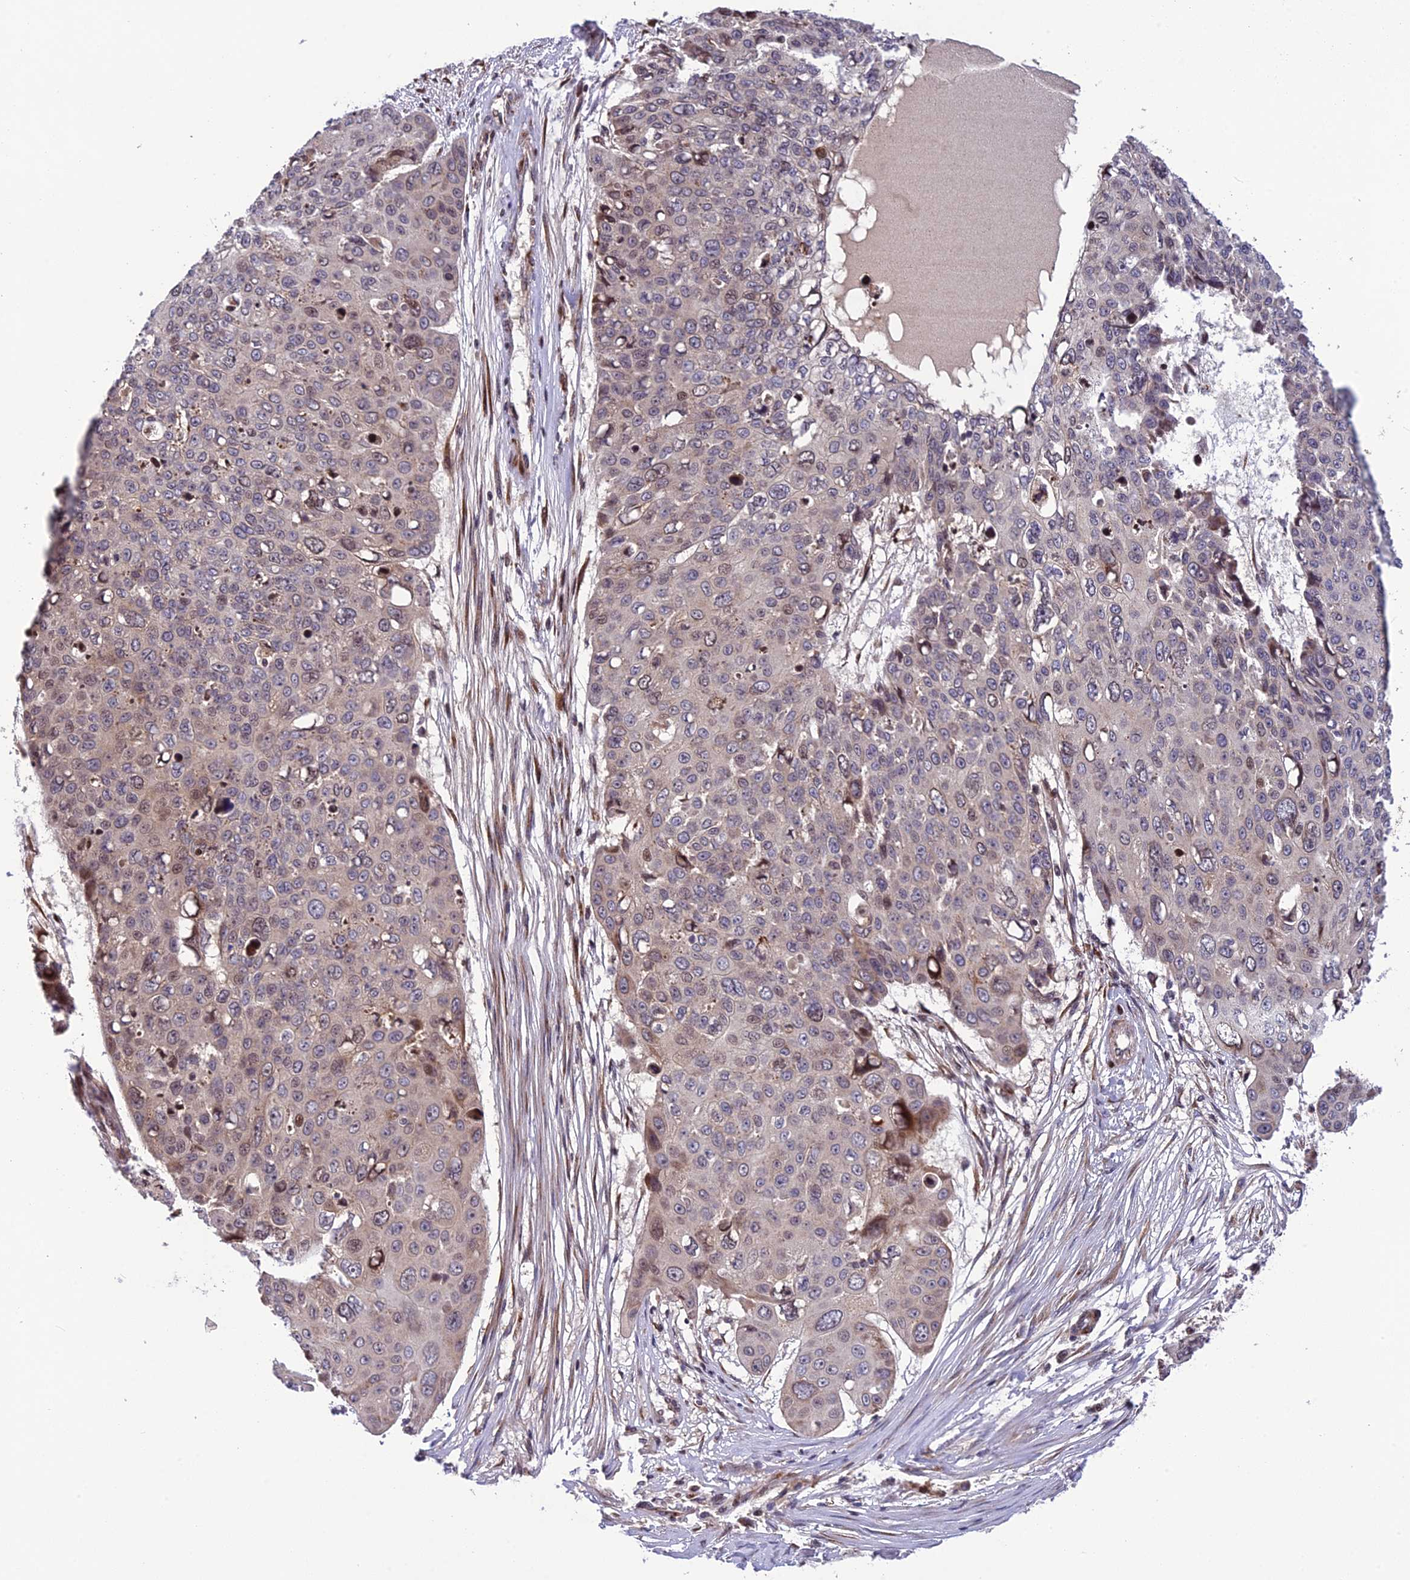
{"staining": {"intensity": "weak", "quantity": "<25%", "location": "nuclear"}, "tissue": "skin cancer", "cell_type": "Tumor cells", "image_type": "cancer", "snomed": [{"axis": "morphology", "description": "Squamous cell carcinoma, NOS"}, {"axis": "topography", "description": "Skin"}], "caption": "High power microscopy photomicrograph of an immunohistochemistry photomicrograph of squamous cell carcinoma (skin), revealing no significant expression in tumor cells. (DAB (3,3'-diaminobenzidine) immunohistochemistry (IHC), high magnification).", "gene": "SMIM7", "patient": {"sex": "male", "age": 71}}